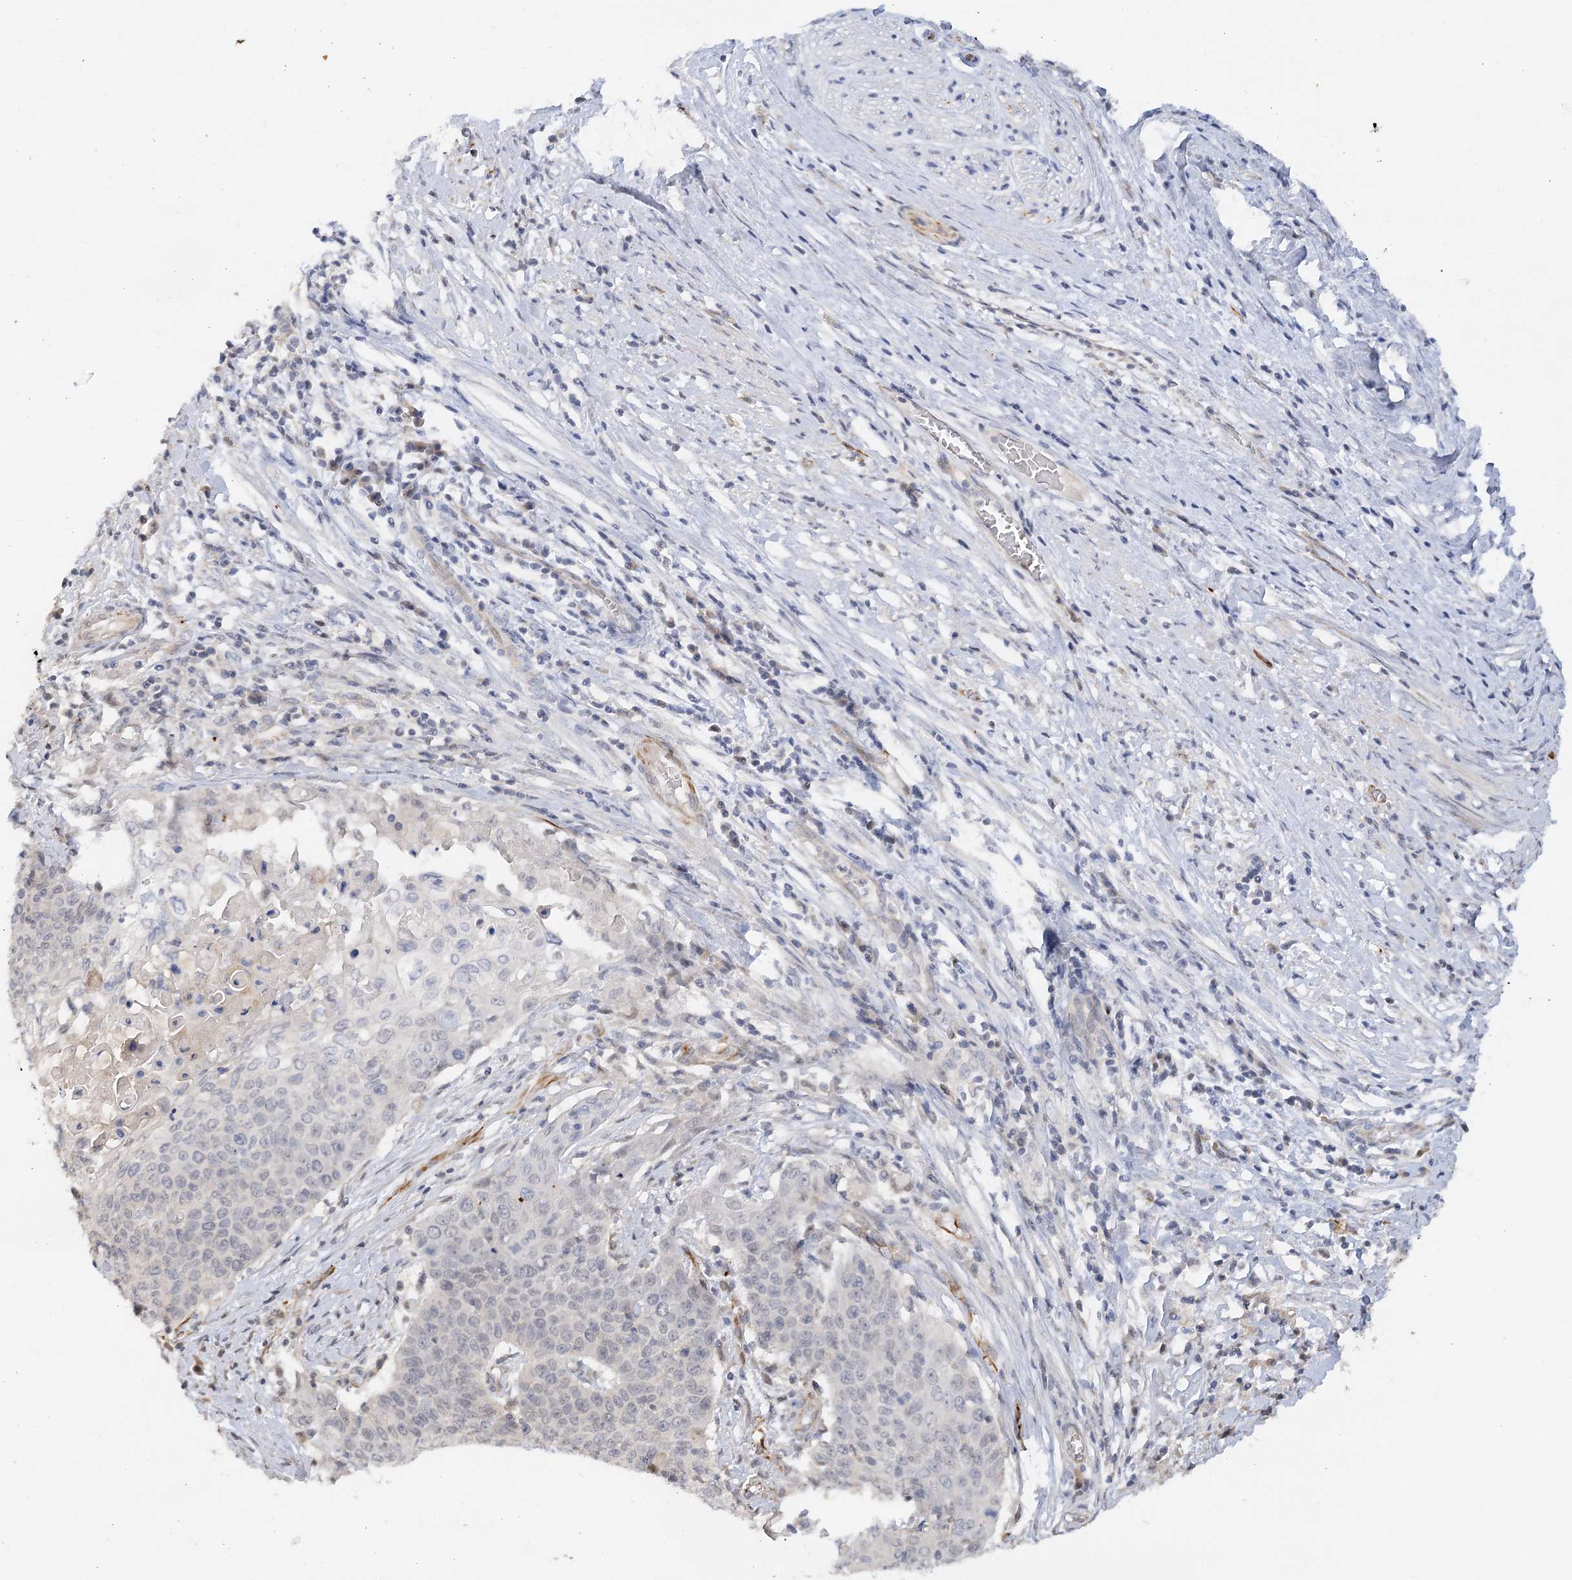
{"staining": {"intensity": "negative", "quantity": "none", "location": "none"}, "tissue": "cervical cancer", "cell_type": "Tumor cells", "image_type": "cancer", "snomed": [{"axis": "morphology", "description": "Squamous cell carcinoma, NOS"}, {"axis": "topography", "description": "Cervix"}], "caption": "IHC micrograph of neoplastic tissue: human cervical cancer (squamous cell carcinoma) stained with DAB demonstrates no significant protein positivity in tumor cells.", "gene": "NELL2", "patient": {"sex": "female", "age": 39}}